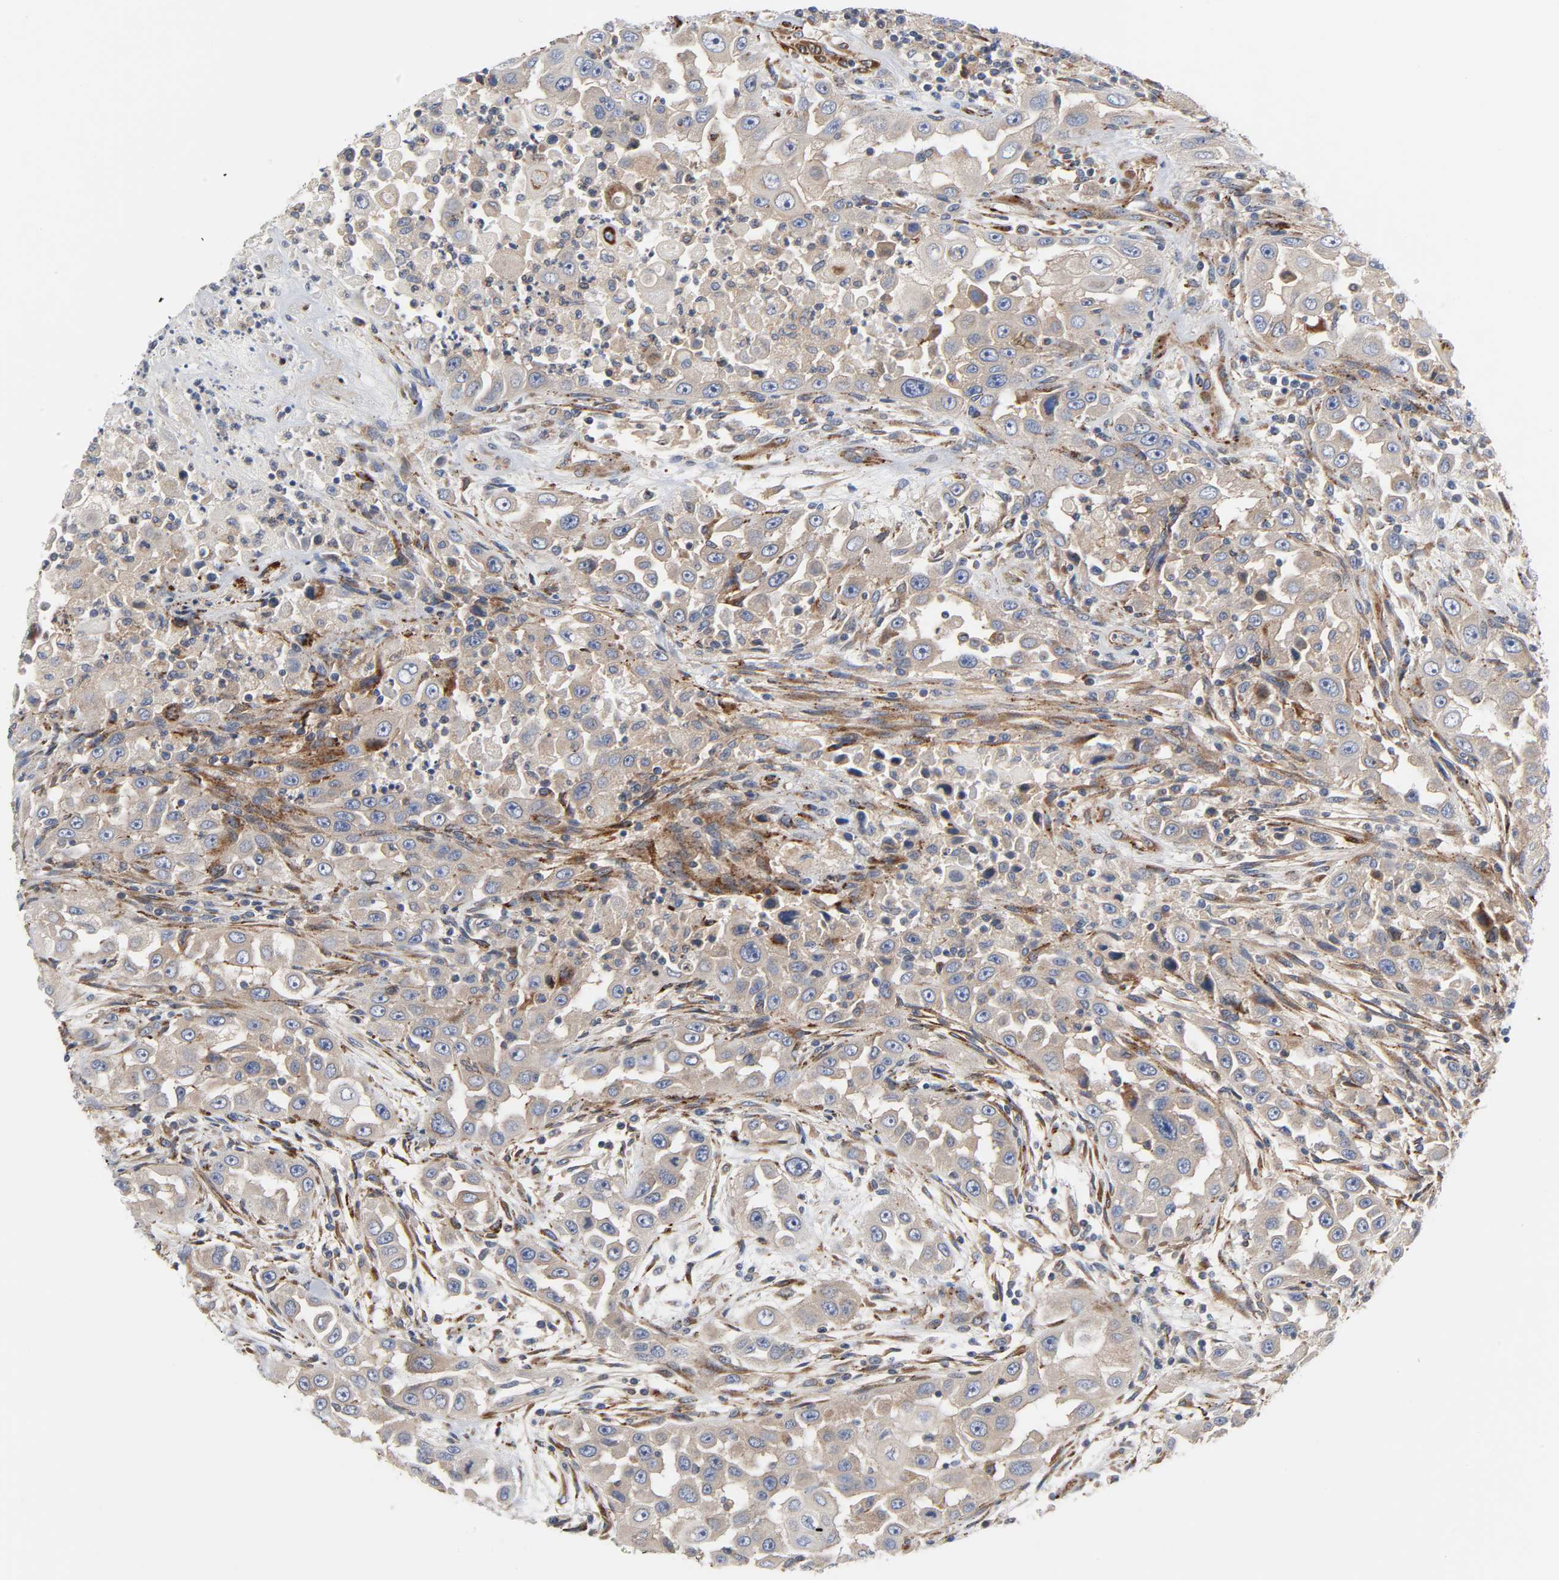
{"staining": {"intensity": "weak", "quantity": "25%-75%", "location": "cytoplasmic/membranous"}, "tissue": "head and neck cancer", "cell_type": "Tumor cells", "image_type": "cancer", "snomed": [{"axis": "morphology", "description": "Carcinoma, NOS"}, {"axis": "topography", "description": "Head-Neck"}], "caption": "There is low levels of weak cytoplasmic/membranous staining in tumor cells of head and neck carcinoma, as demonstrated by immunohistochemical staining (brown color).", "gene": "ARHGAP1", "patient": {"sex": "male", "age": 87}}